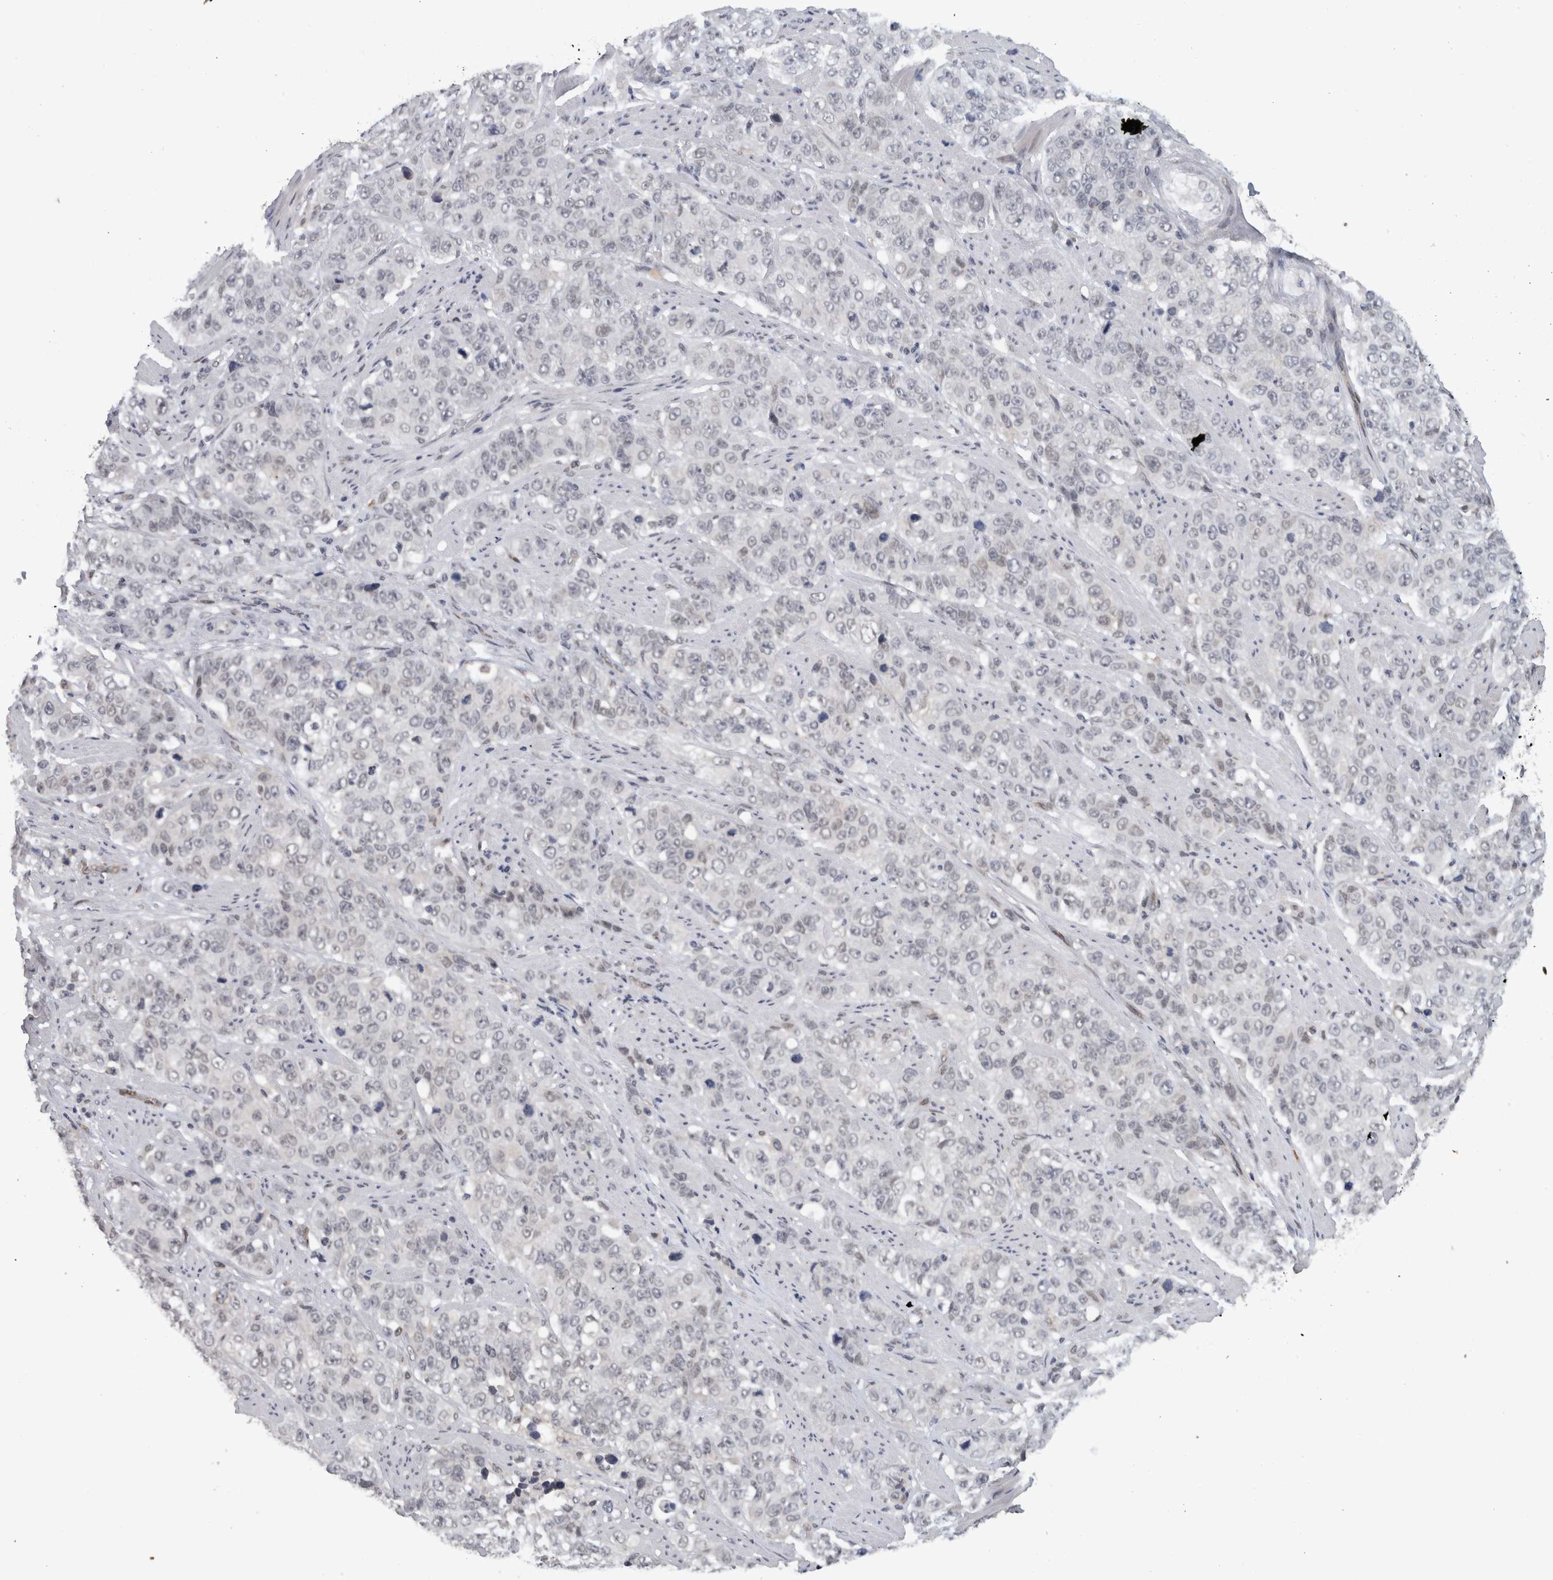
{"staining": {"intensity": "negative", "quantity": "none", "location": "none"}, "tissue": "stomach cancer", "cell_type": "Tumor cells", "image_type": "cancer", "snomed": [{"axis": "morphology", "description": "Adenocarcinoma, NOS"}, {"axis": "topography", "description": "Stomach"}], "caption": "Immunohistochemistry (IHC) micrograph of neoplastic tissue: stomach cancer stained with DAB (3,3'-diaminobenzidine) exhibits no significant protein staining in tumor cells.", "gene": "PRXL2A", "patient": {"sex": "male", "age": 48}}